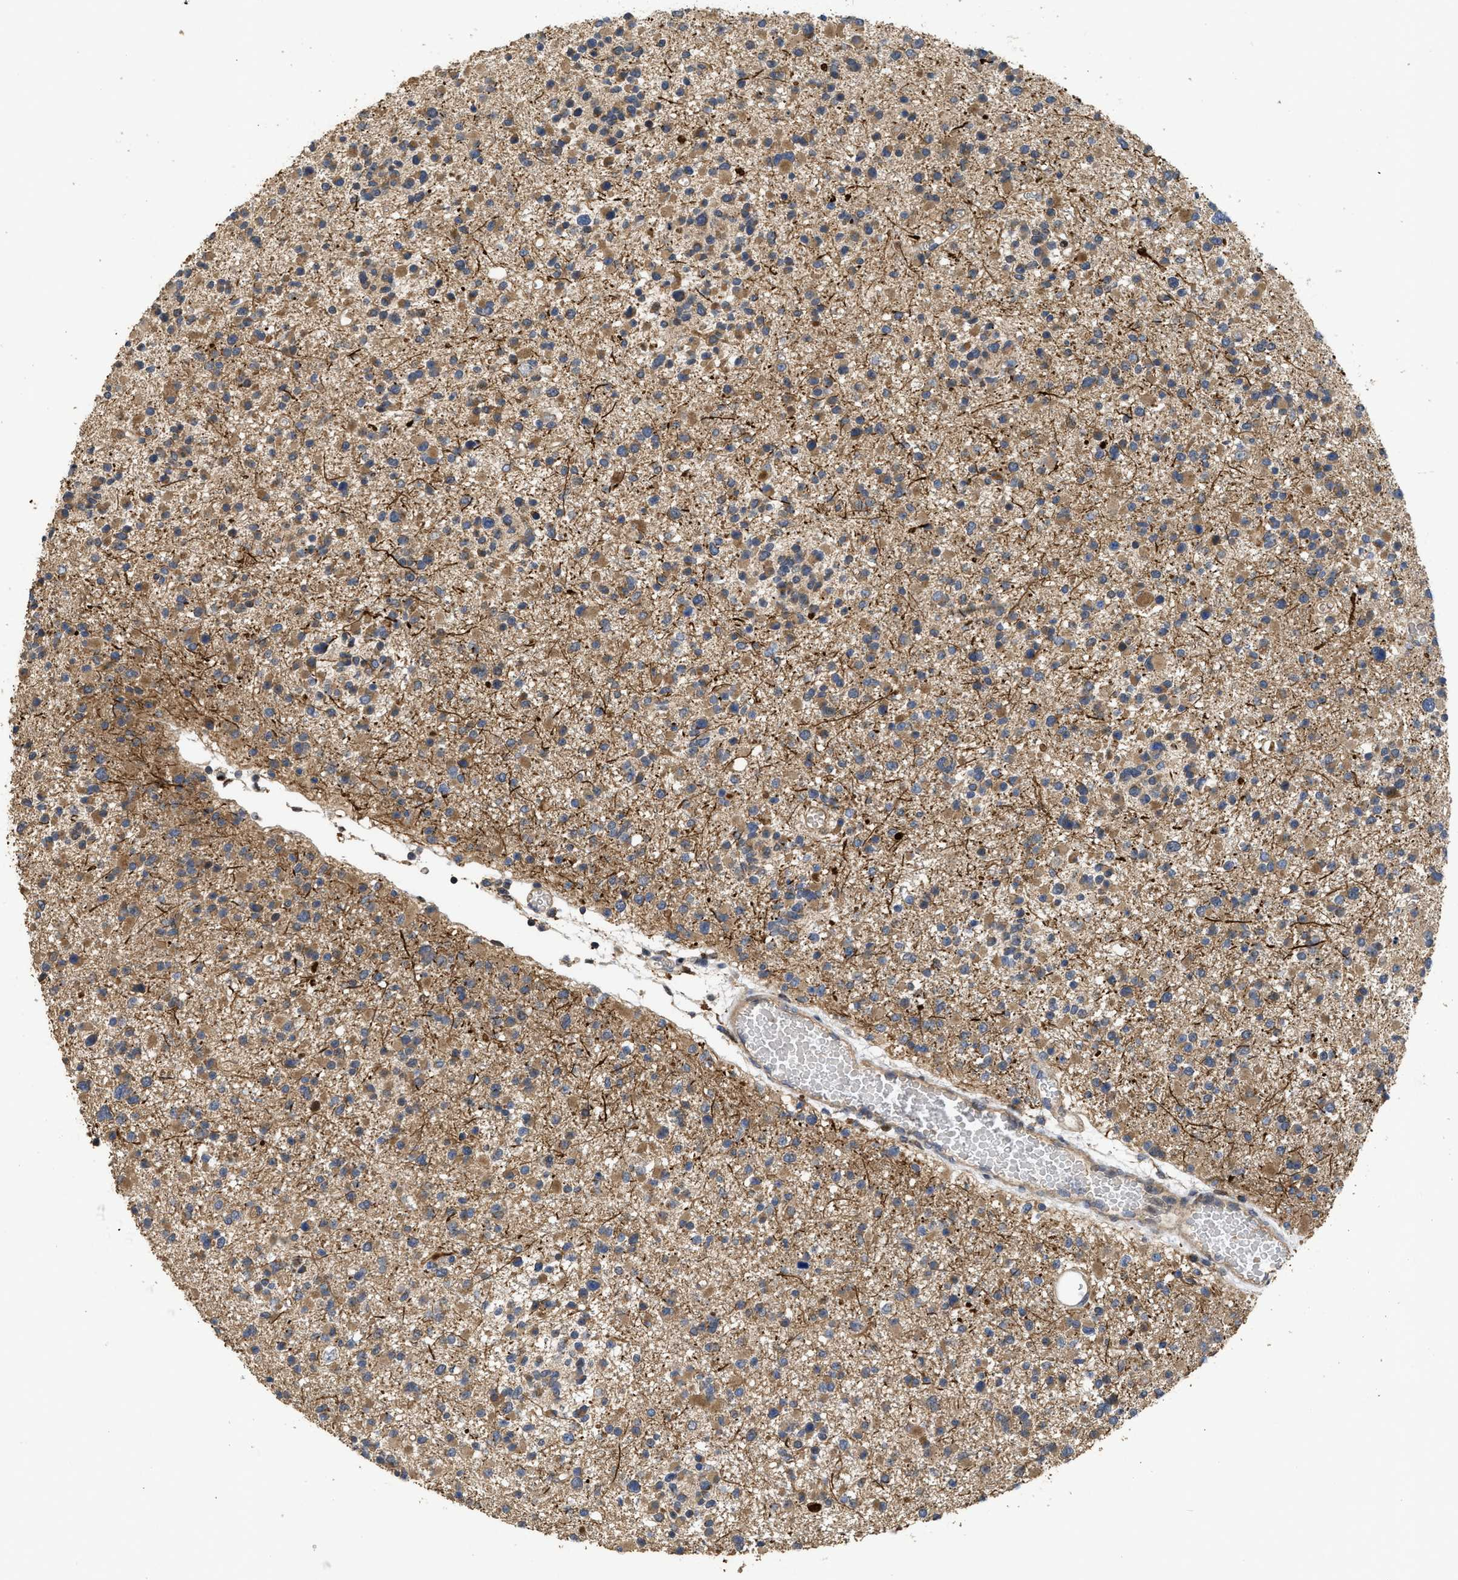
{"staining": {"intensity": "moderate", "quantity": ">75%", "location": "cytoplasmic/membranous"}, "tissue": "glioma", "cell_type": "Tumor cells", "image_type": "cancer", "snomed": [{"axis": "morphology", "description": "Glioma, malignant, Low grade"}, {"axis": "topography", "description": "Brain"}], "caption": "Protein staining of glioma tissue shows moderate cytoplasmic/membranous staining in approximately >75% of tumor cells. (DAB (3,3'-diaminobenzidine) IHC with brightfield microscopy, high magnification).", "gene": "CBR3", "patient": {"sex": "female", "age": 22}}